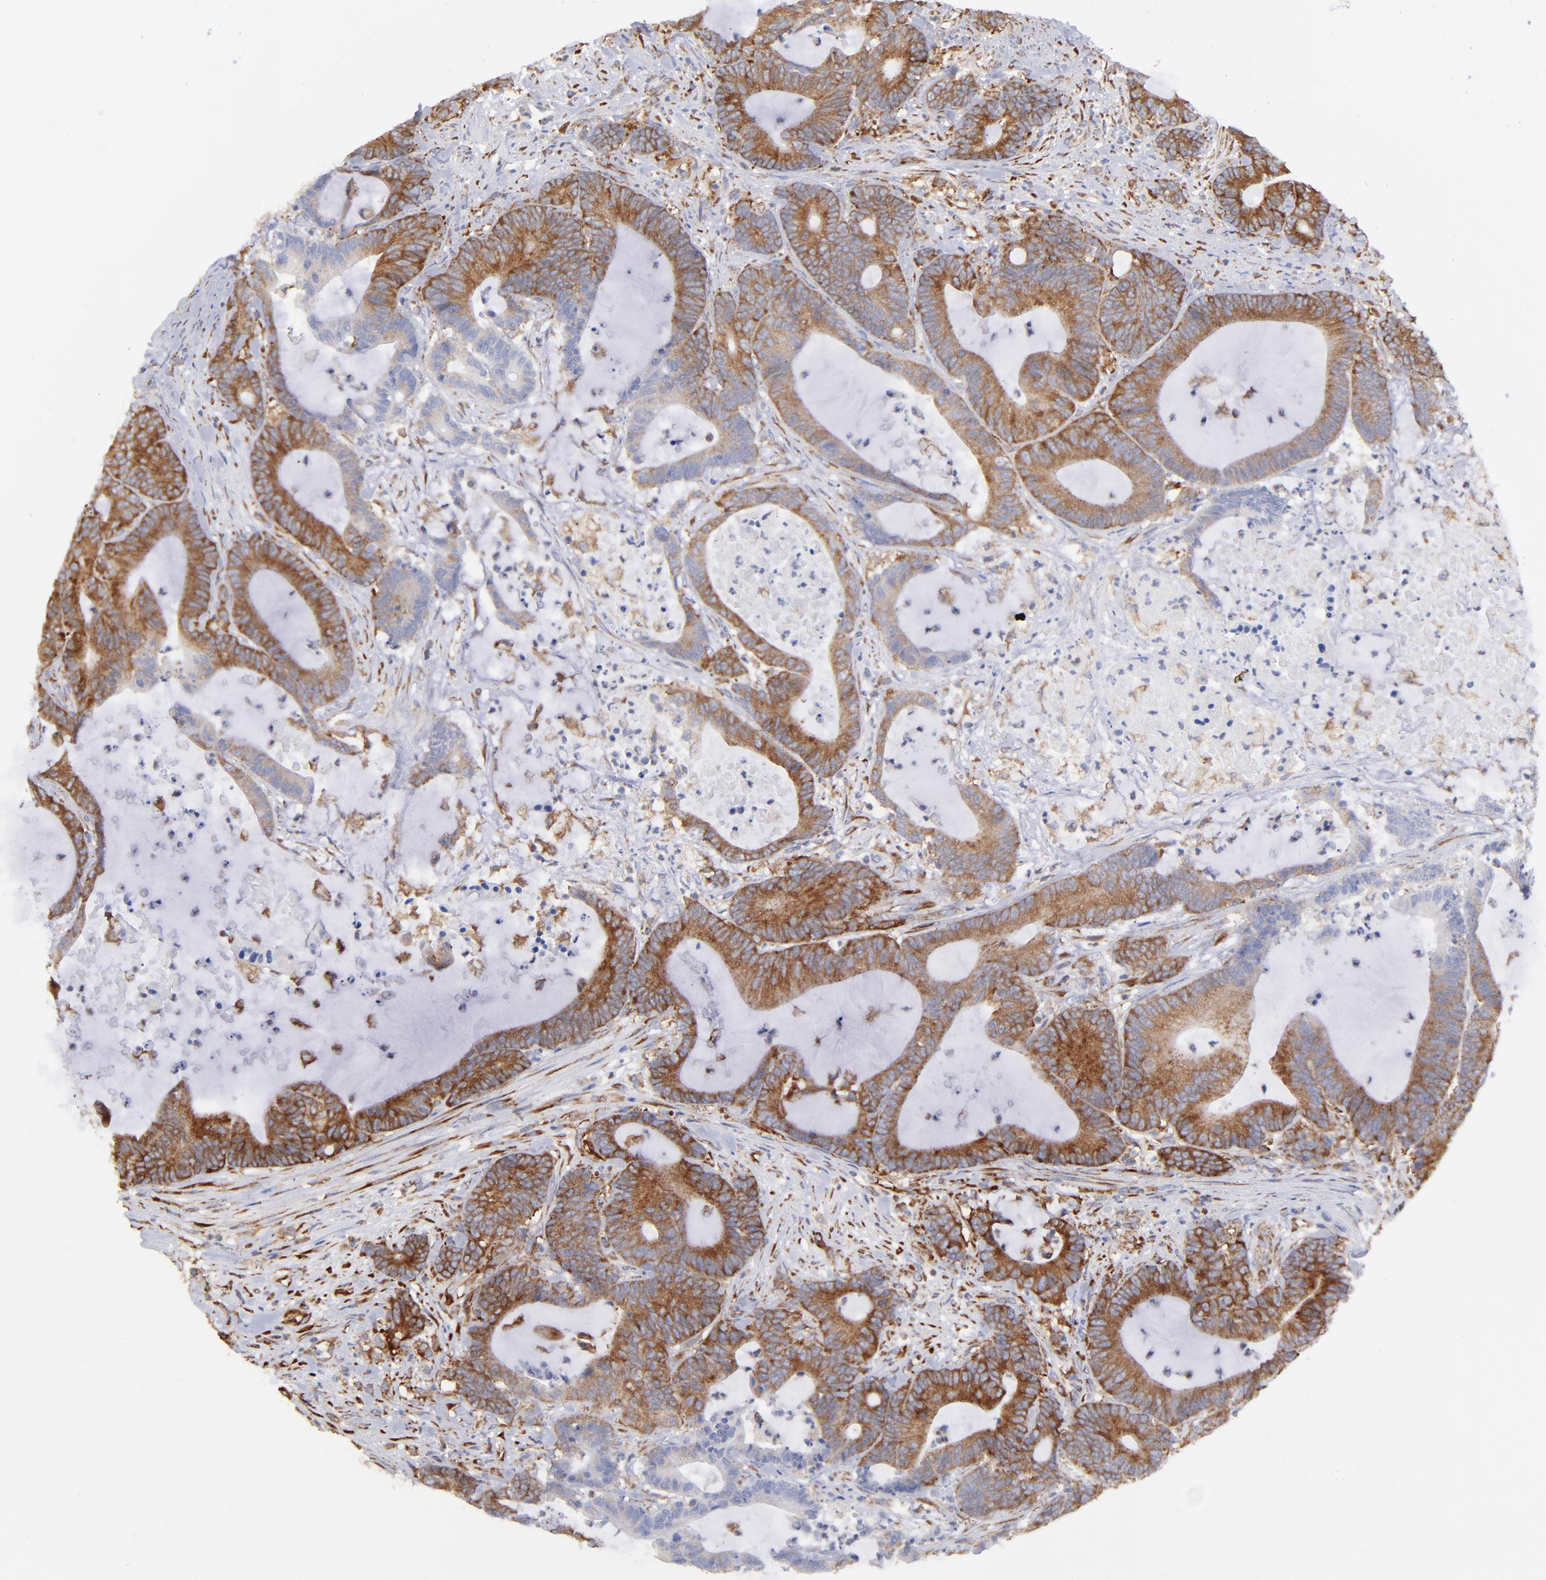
{"staining": {"intensity": "moderate", "quantity": ">75%", "location": "cytoplasmic/membranous"}, "tissue": "colorectal cancer", "cell_type": "Tumor cells", "image_type": "cancer", "snomed": [{"axis": "morphology", "description": "Adenocarcinoma, NOS"}, {"axis": "topography", "description": "Colon"}], "caption": "The photomicrograph displays a brown stain indicating the presence of a protein in the cytoplasmic/membranous of tumor cells in colorectal adenocarcinoma.", "gene": "EIF2AK2", "patient": {"sex": "female", "age": 84}}